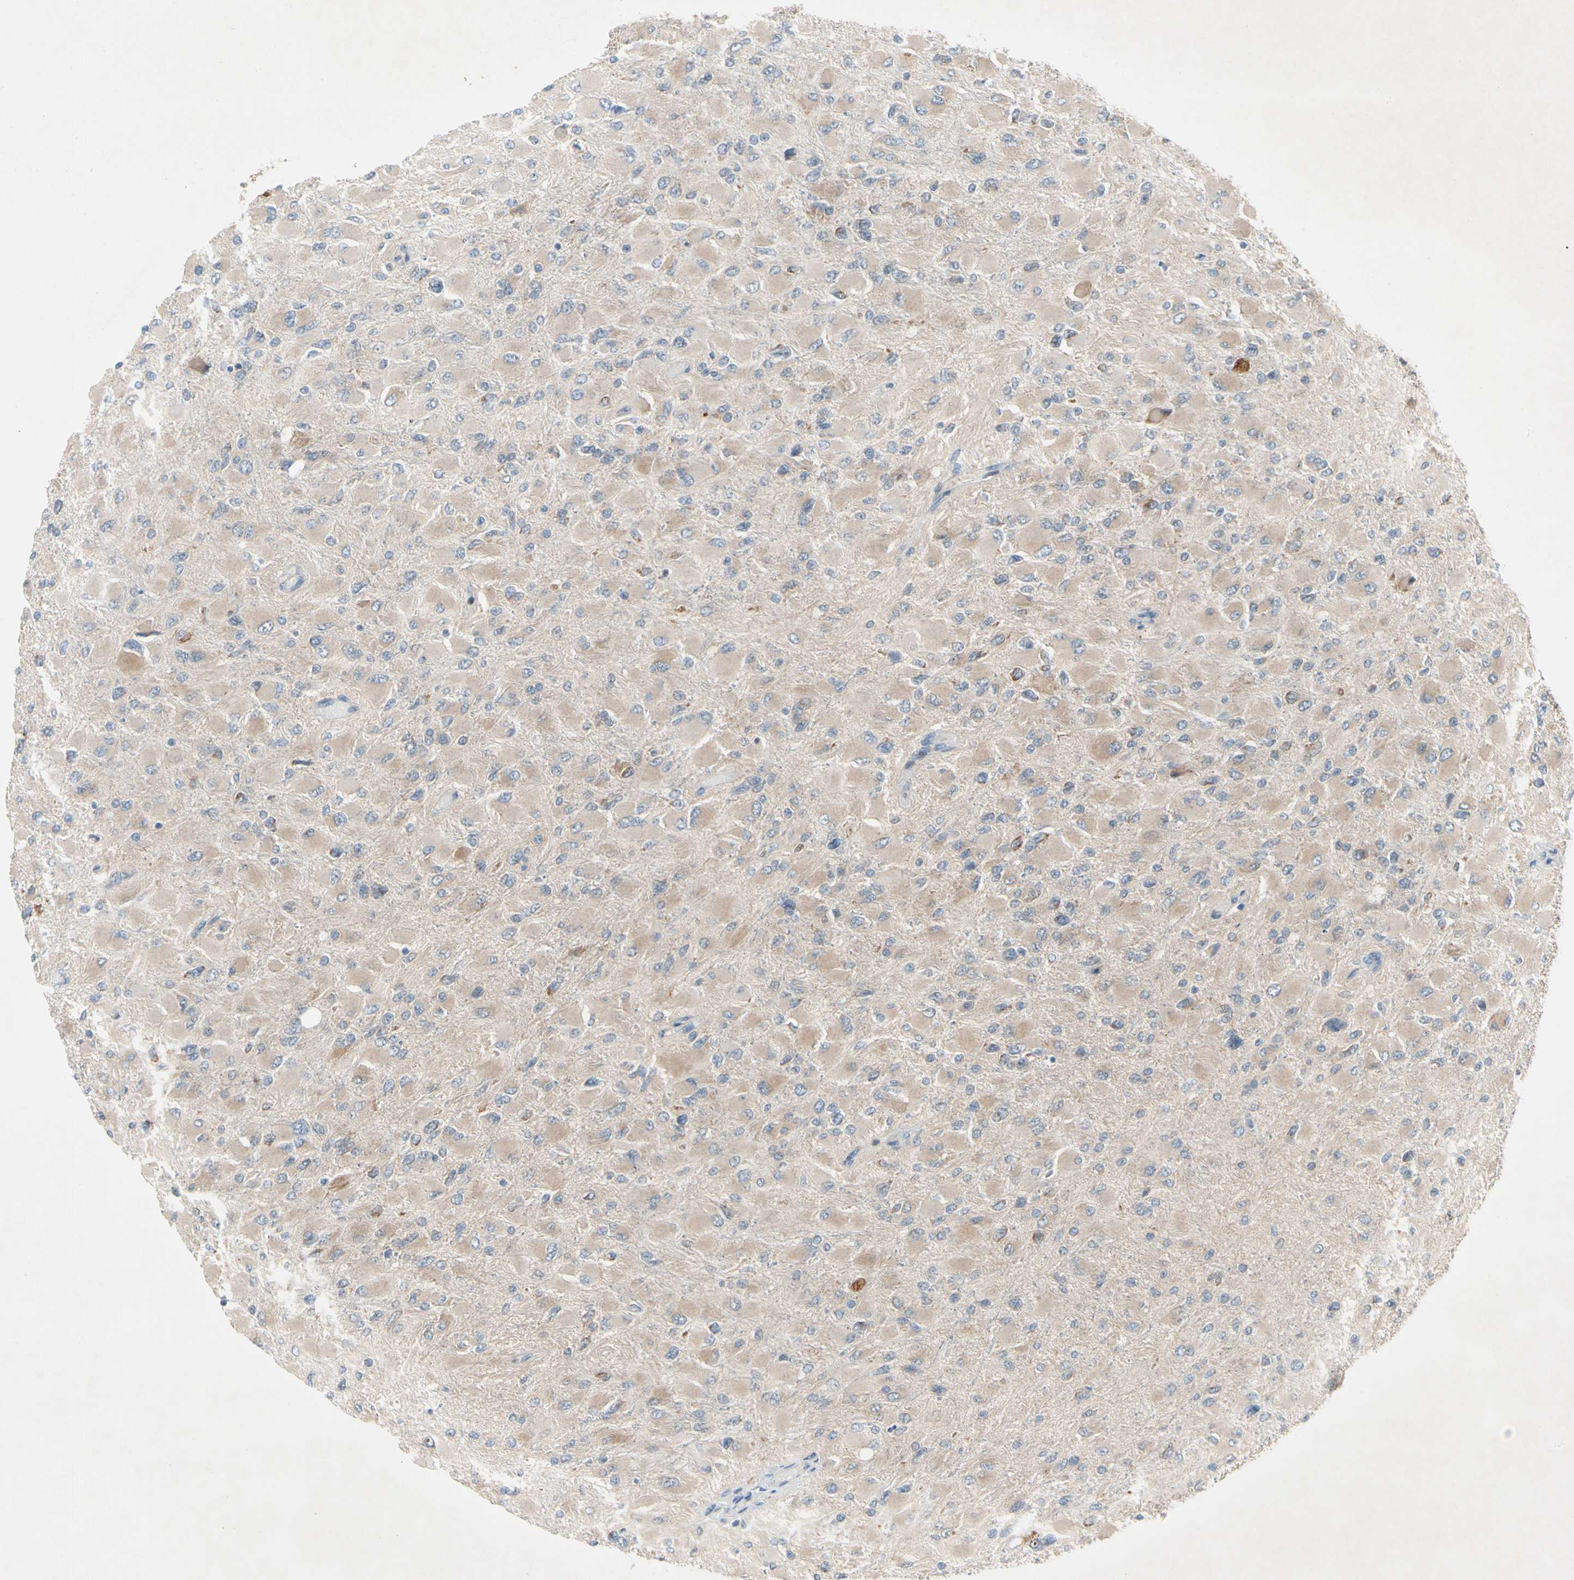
{"staining": {"intensity": "weak", "quantity": ">75%", "location": "cytoplasmic/membranous"}, "tissue": "glioma", "cell_type": "Tumor cells", "image_type": "cancer", "snomed": [{"axis": "morphology", "description": "Glioma, malignant, High grade"}, {"axis": "topography", "description": "Cerebral cortex"}], "caption": "IHC image of human glioma stained for a protein (brown), which displays low levels of weak cytoplasmic/membranous positivity in about >75% of tumor cells.", "gene": "MARK1", "patient": {"sex": "female", "age": 36}}